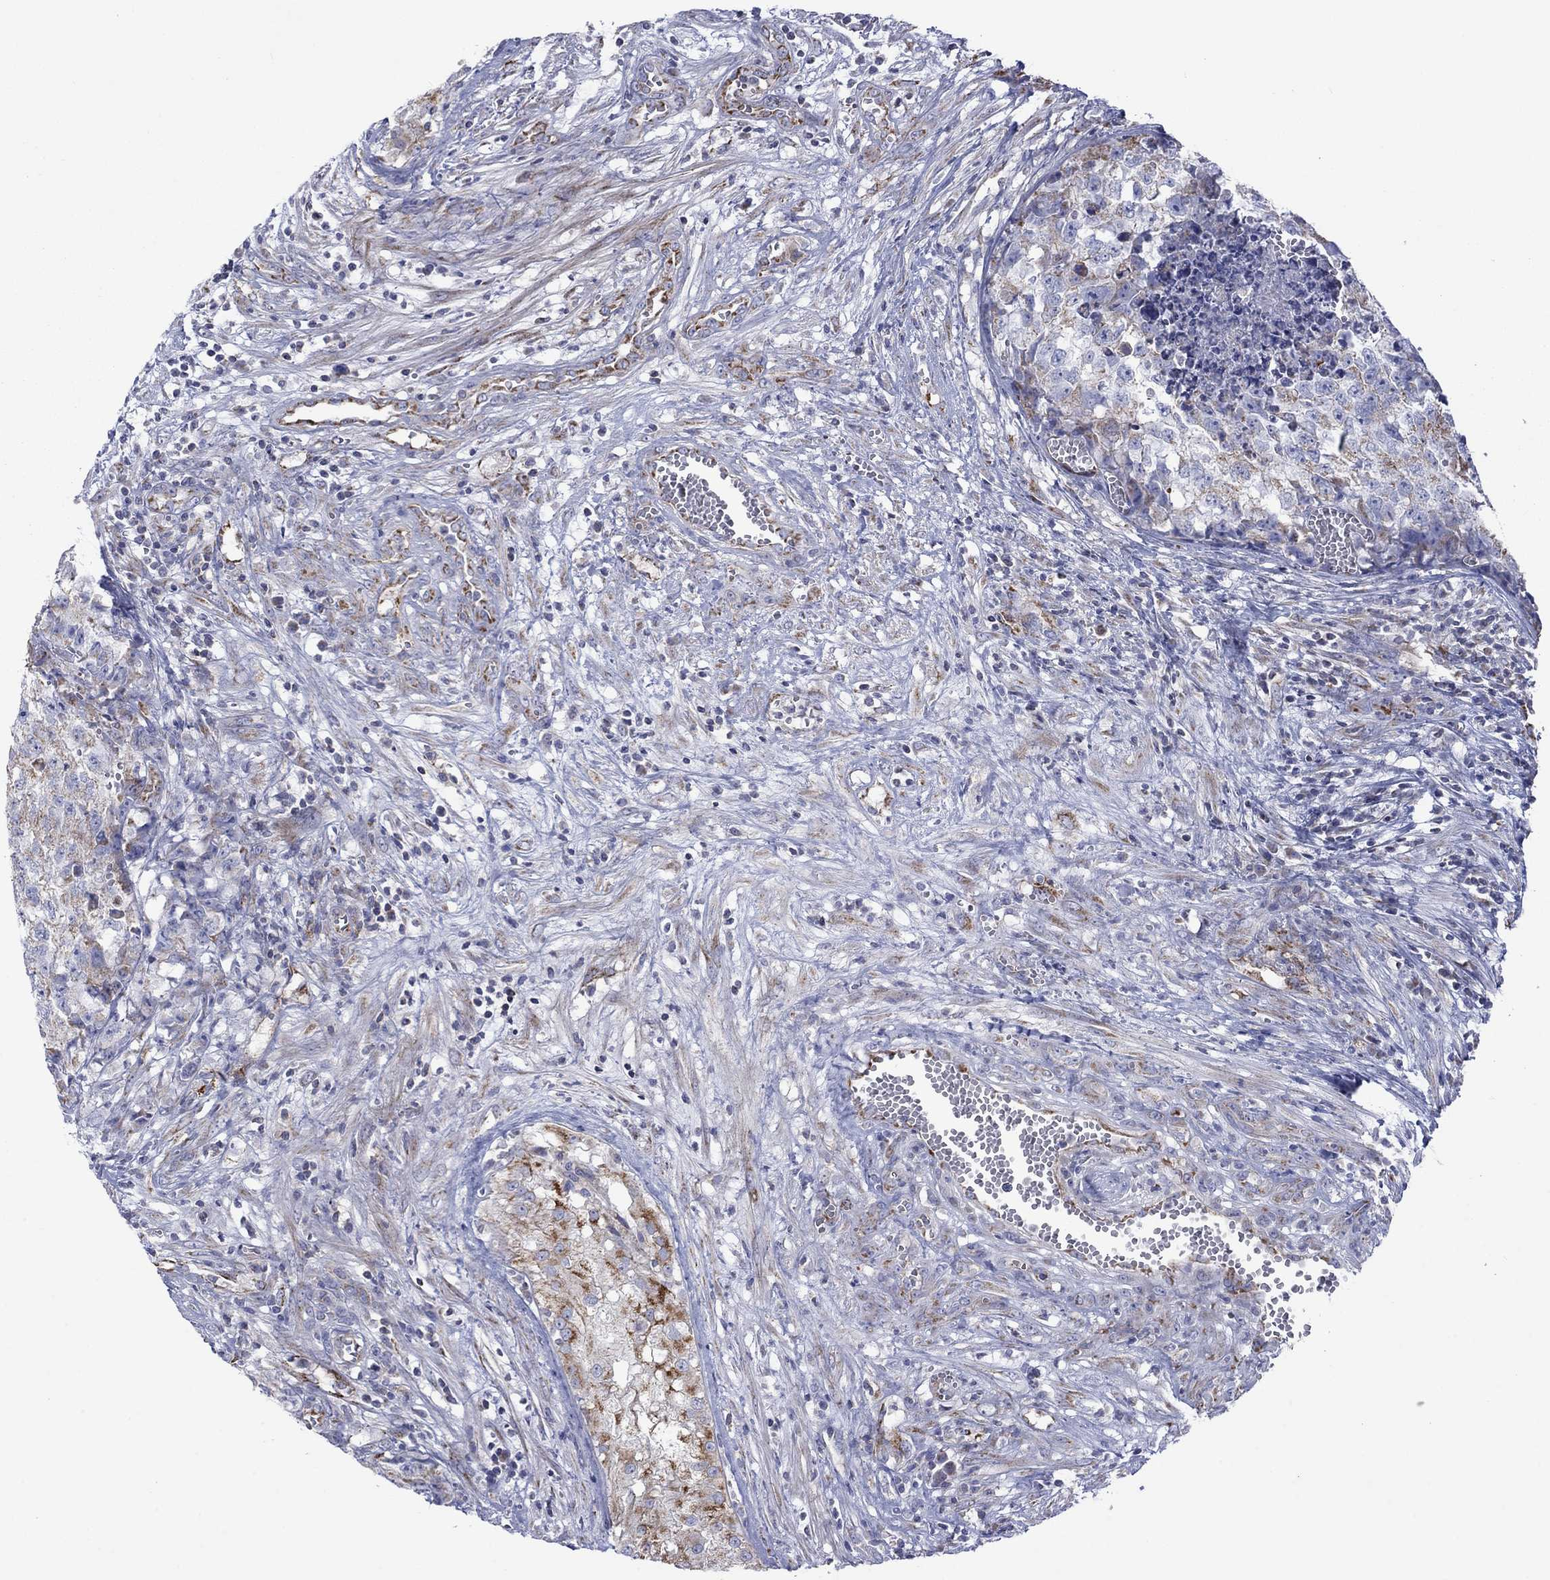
{"staining": {"intensity": "moderate", "quantity": "25%-75%", "location": "cytoplasmic/membranous"}, "tissue": "testis cancer", "cell_type": "Tumor cells", "image_type": "cancer", "snomed": [{"axis": "morphology", "description": "Seminoma, NOS"}, {"axis": "morphology", "description": "Carcinoma, Embryonal, NOS"}, {"axis": "topography", "description": "Testis"}], "caption": "Immunohistochemical staining of seminoma (testis) exhibits moderate cytoplasmic/membranous protein positivity in about 25%-75% of tumor cells.", "gene": "CISD1", "patient": {"sex": "male", "age": 22}}